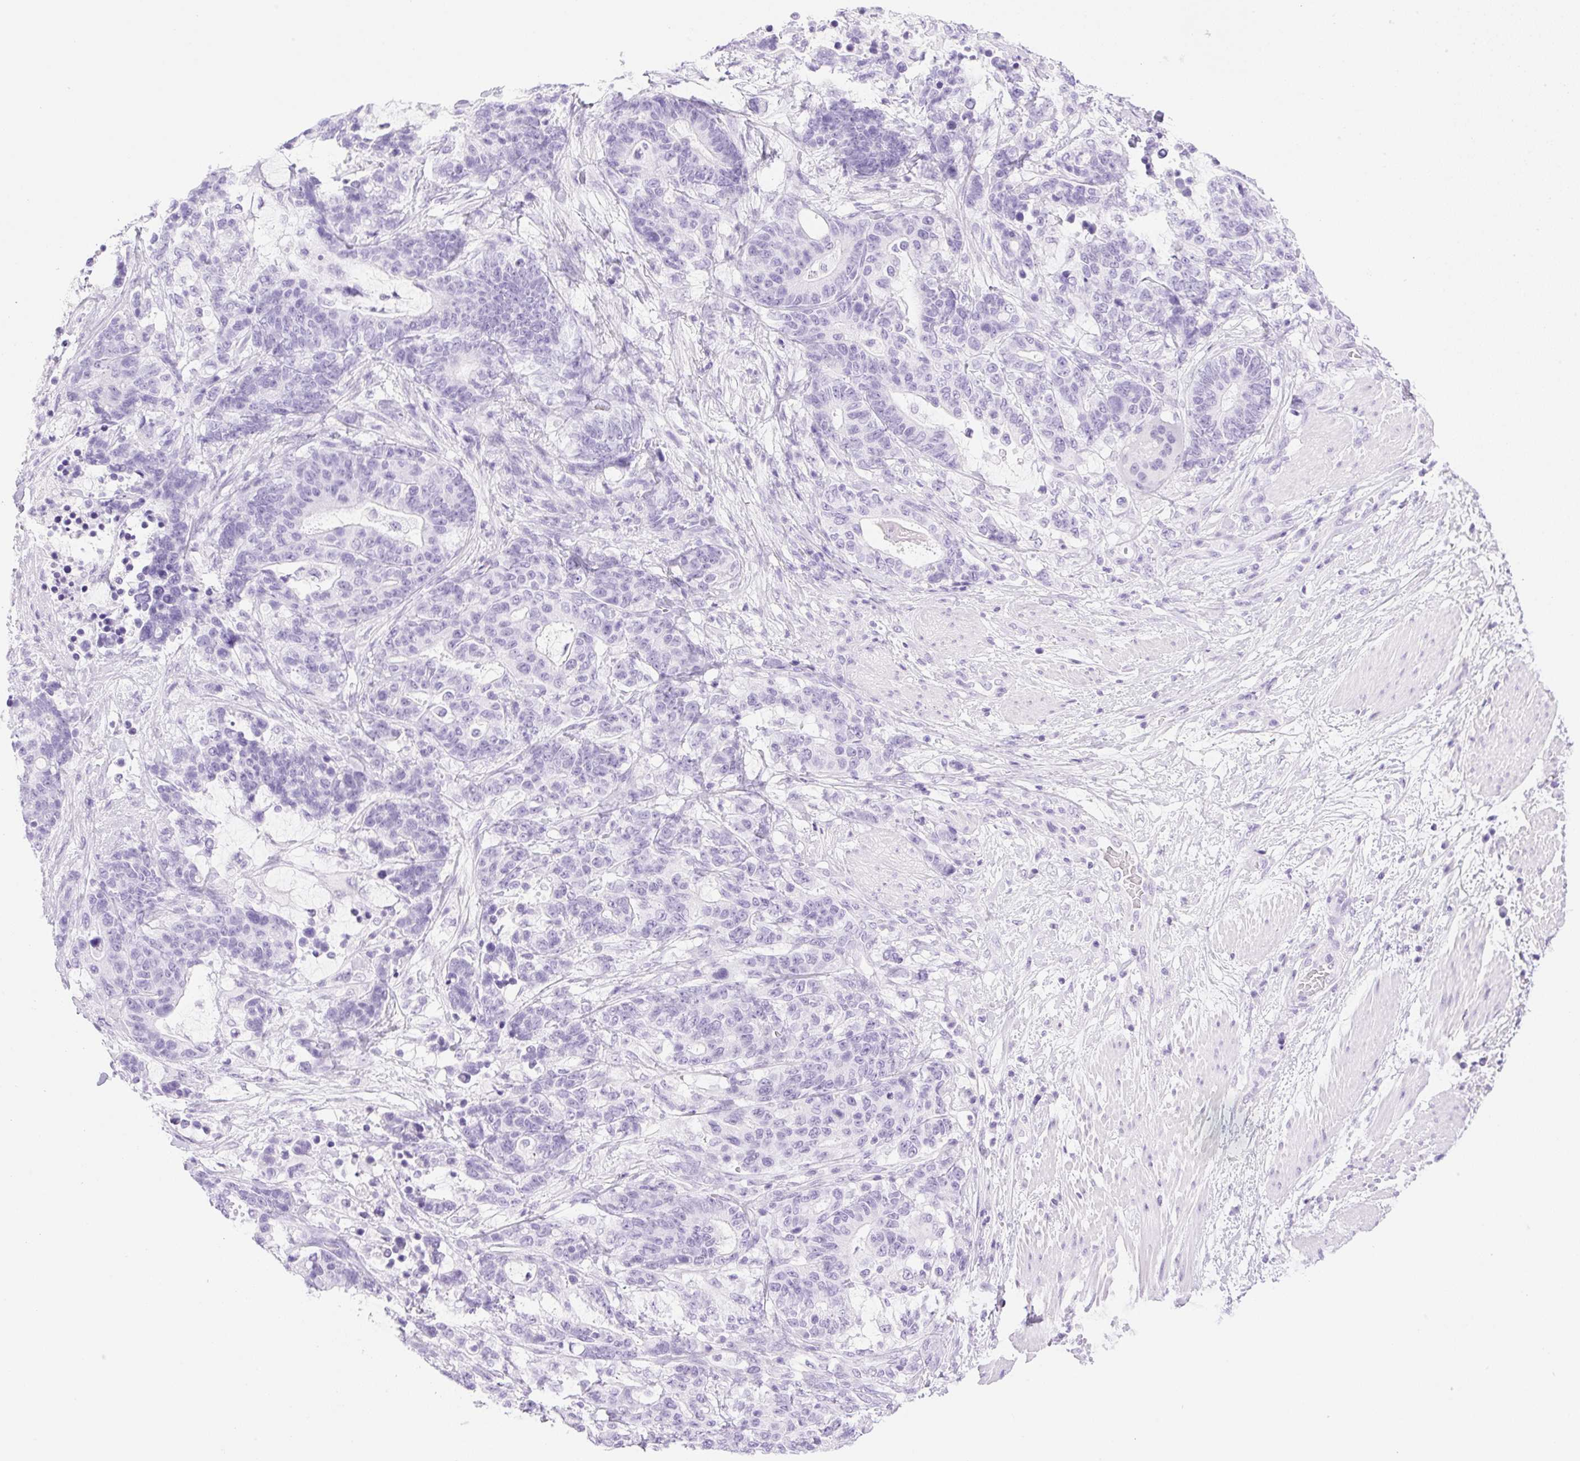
{"staining": {"intensity": "negative", "quantity": "none", "location": "none"}, "tissue": "stomach cancer", "cell_type": "Tumor cells", "image_type": "cancer", "snomed": [{"axis": "morphology", "description": "Normal tissue, NOS"}, {"axis": "morphology", "description": "Adenocarcinoma, NOS"}, {"axis": "topography", "description": "Stomach"}], "caption": "Tumor cells are negative for brown protein staining in adenocarcinoma (stomach).", "gene": "SPRR4", "patient": {"sex": "female", "age": 64}}